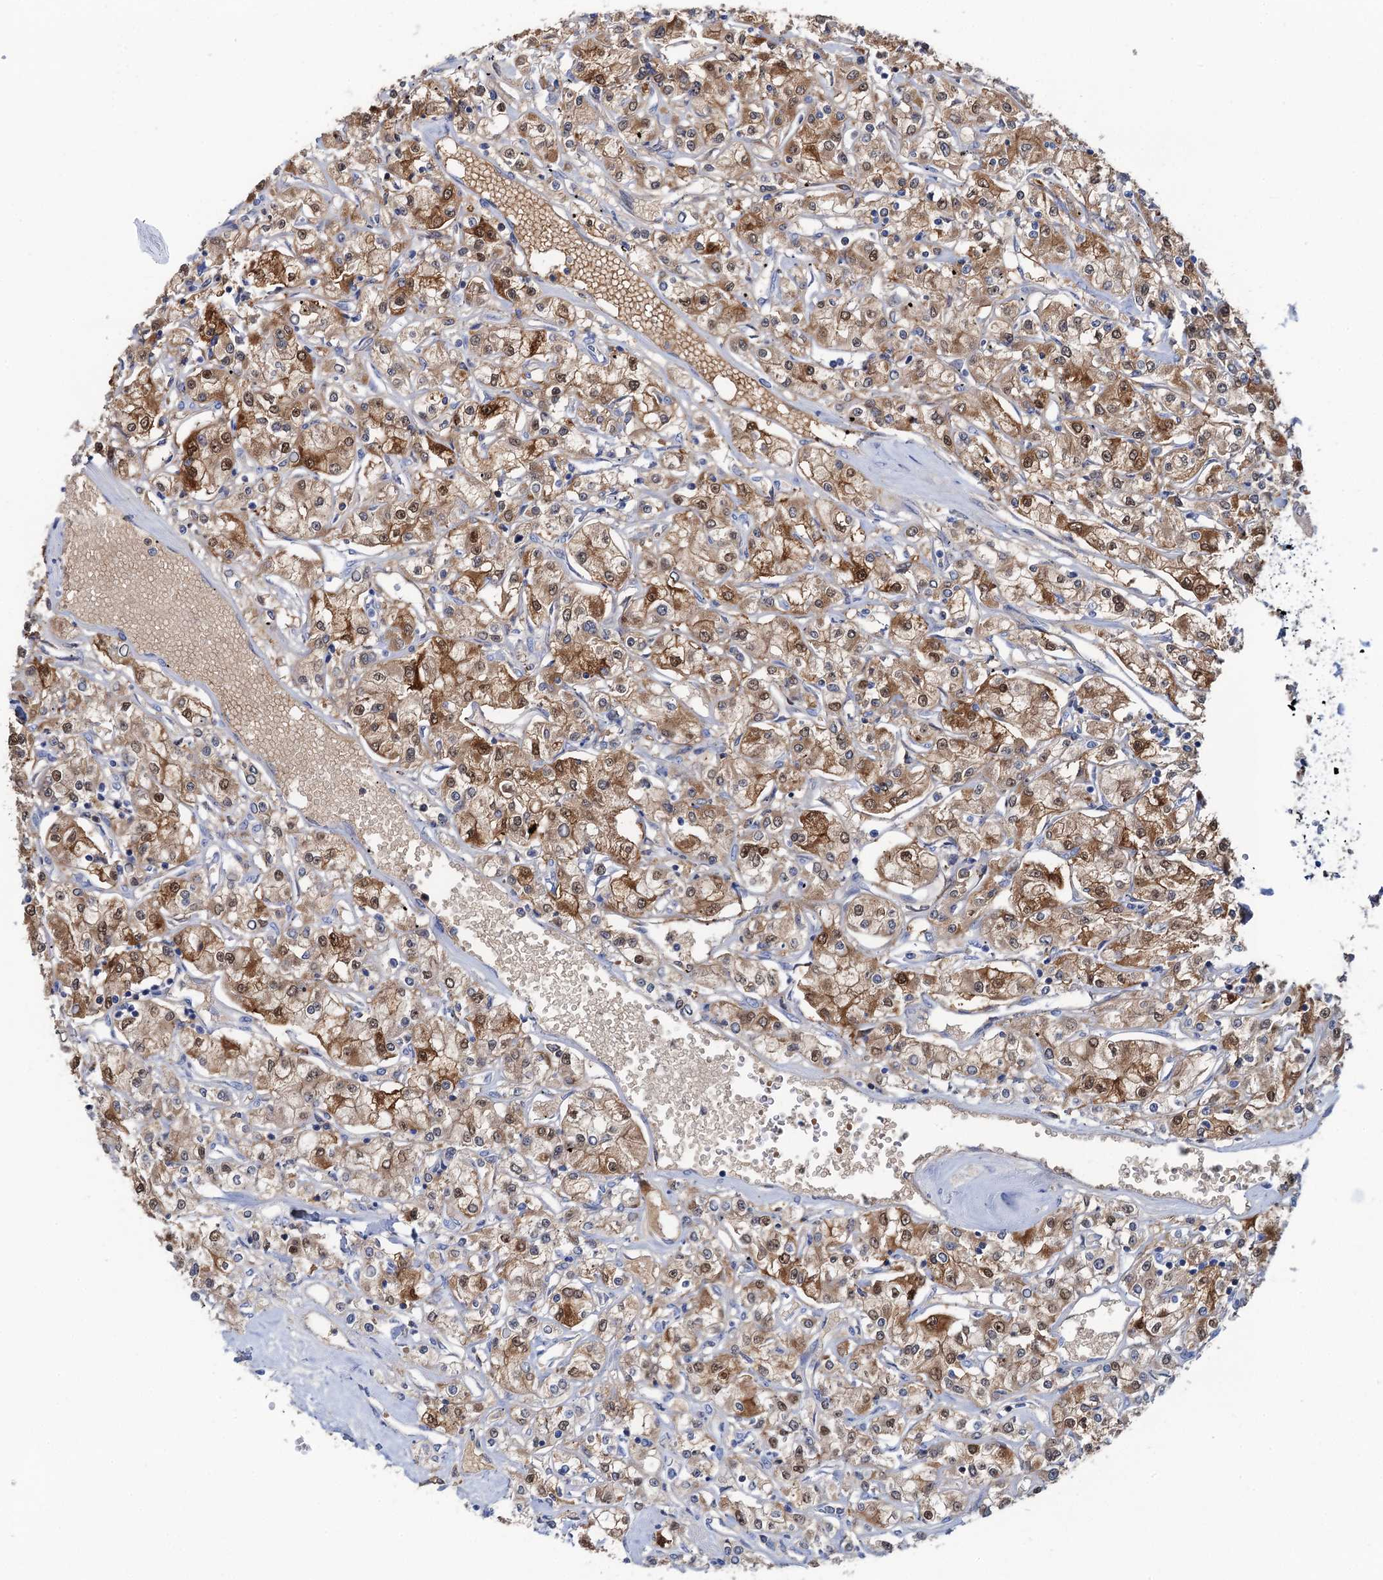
{"staining": {"intensity": "moderate", "quantity": ">75%", "location": "cytoplasmic/membranous,nuclear"}, "tissue": "renal cancer", "cell_type": "Tumor cells", "image_type": "cancer", "snomed": [{"axis": "morphology", "description": "Adenocarcinoma, NOS"}, {"axis": "topography", "description": "Kidney"}], "caption": "Adenocarcinoma (renal) was stained to show a protein in brown. There is medium levels of moderate cytoplasmic/membranous and nuclear expression in about >75% of tumor cells.", "gene": "FAH", "patient": {"sex": "female", "age": 59}}